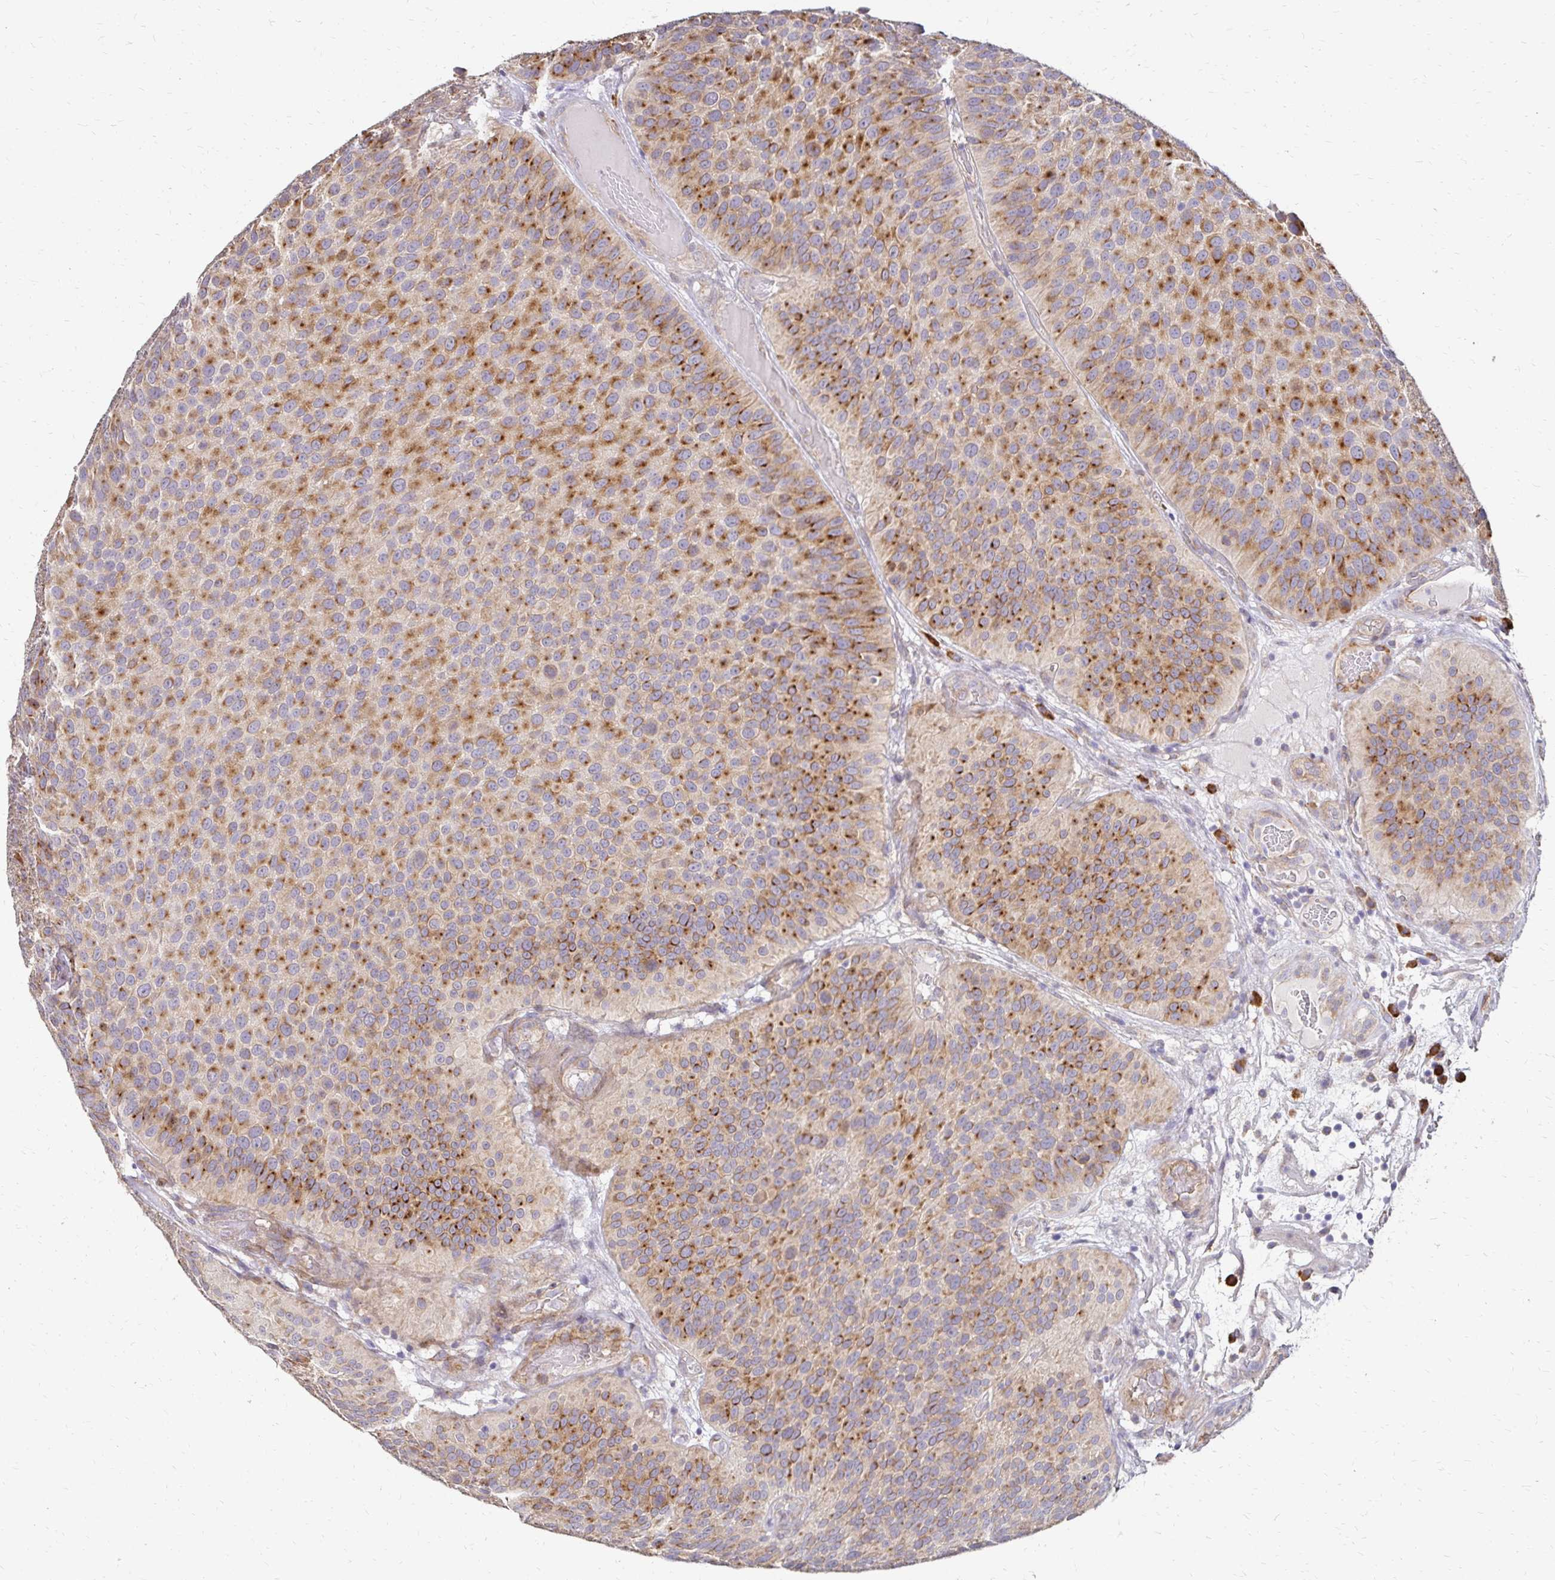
{"staining": {"intensity": "strong", "quantity": "25%-75%", "location": "cytoplasmic/membranous"}, "tissue": "urothelial cancer", "cell_type": "Tumor cells", "image_type": "cancer", "snomed": [{"axis": "morphology", "description": "Urothelial carcinoma, Low grade"}, {"axis": "topography", "description": "Urinary bladder"}], "caption": "A histopathology image of urothelial cancer stained for a protein shows strong cytoplasmic/membranous brown staining in tumor cells.", "gene": "PRIMA1", "patient": {"sex": "male", "age": 76}}